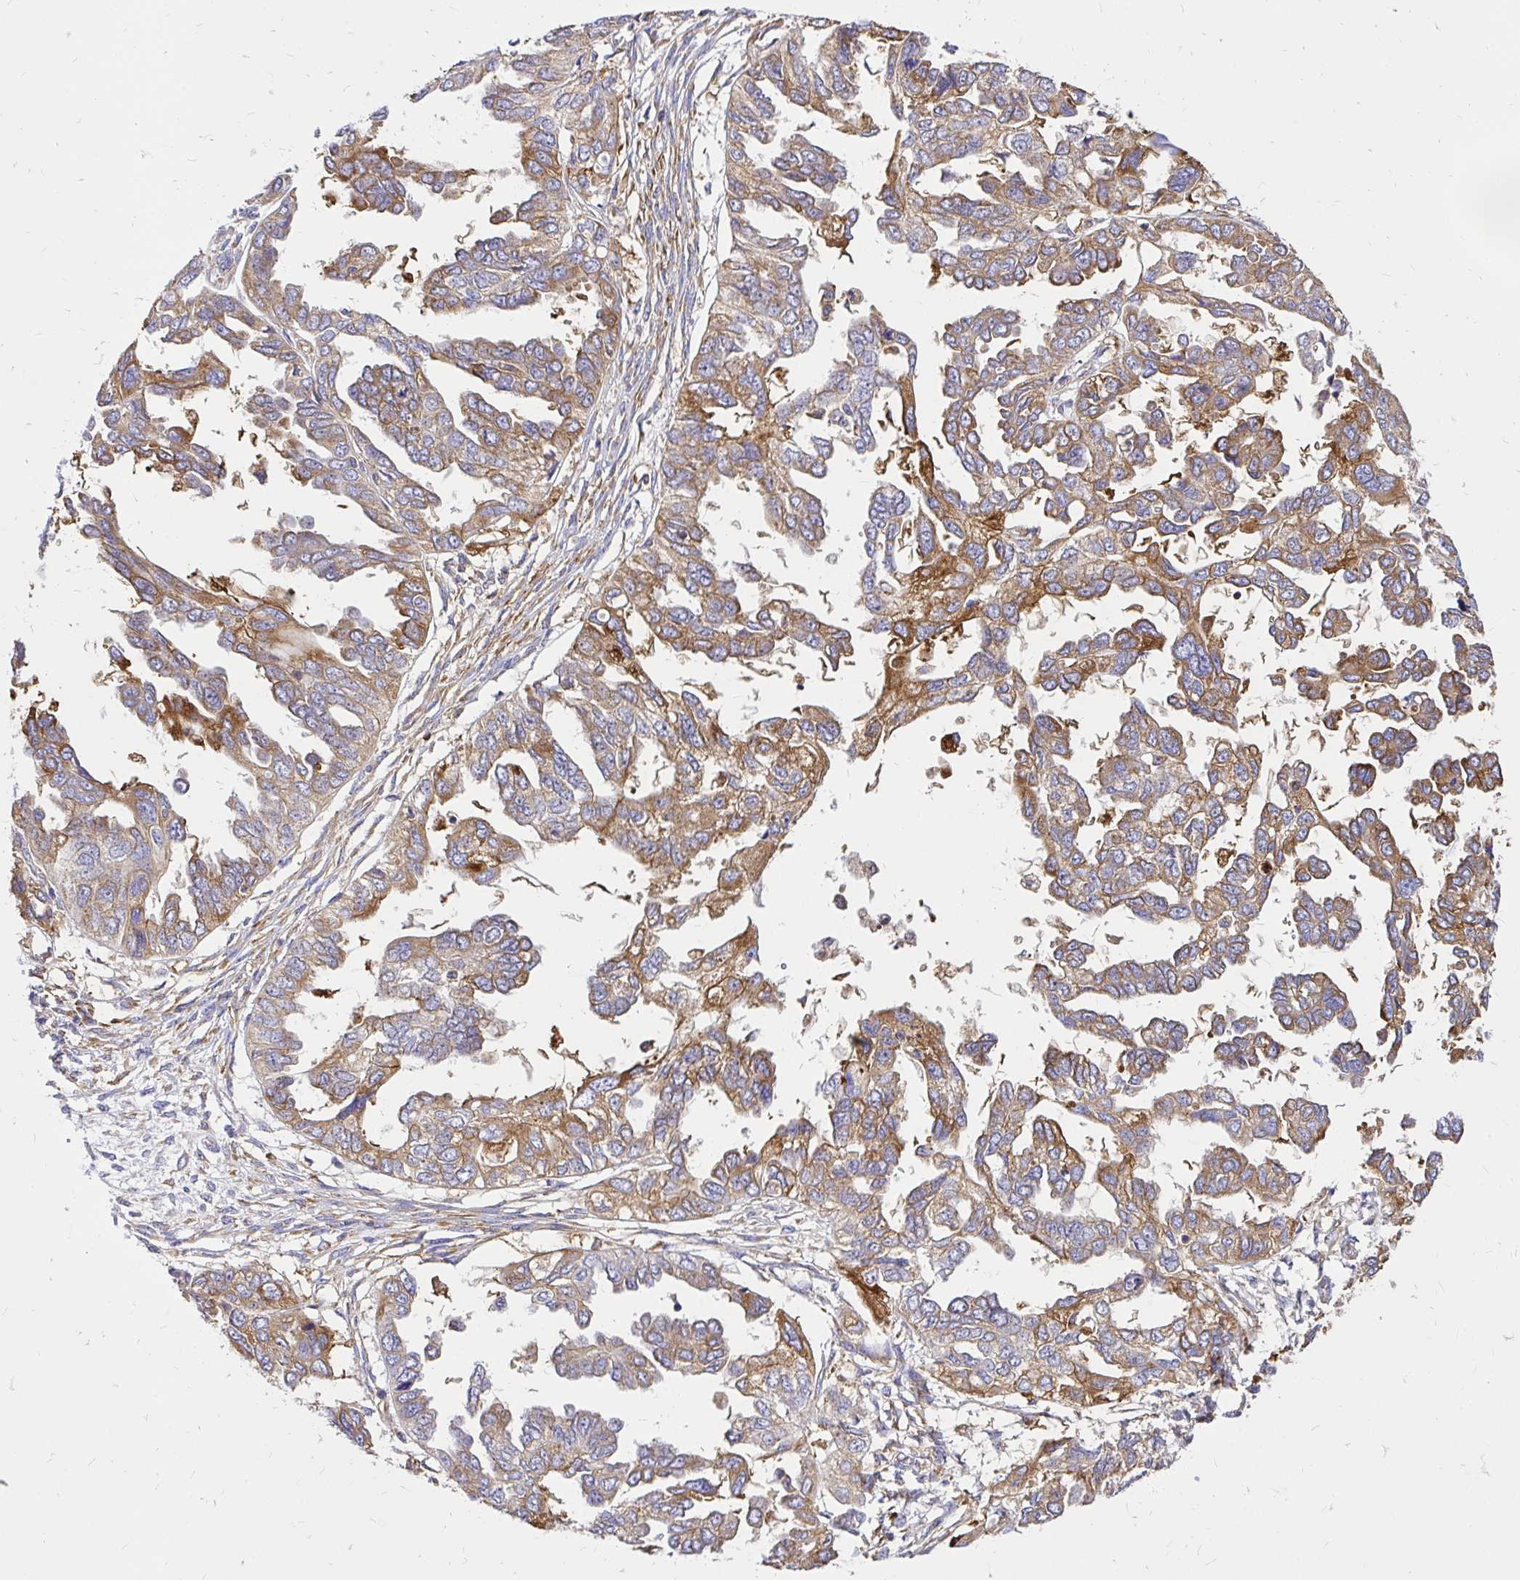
{"staining": {"intensity": "moderate", "quantity": ">75%", "location": "cytoplasmic/membranous"}, "tissue": "ovarian cancer", "cell_type": "Tumor cells", "image_type": "cancer", "snomed": [{"axis": "morphology", "description": "Cystadenocarcinoma, serous, NOS"}, {"axis": "topography", "description": "Ovary"}], "caption": "Protein staining of ovarian cancer (serous cystadenocarcinoma) tissue reveals moderate cytoplasmic/membranous positivity in about >75% of tumor cells.", "gene": "ABCB10", "patient": {"sex": "female", "age": 53}}